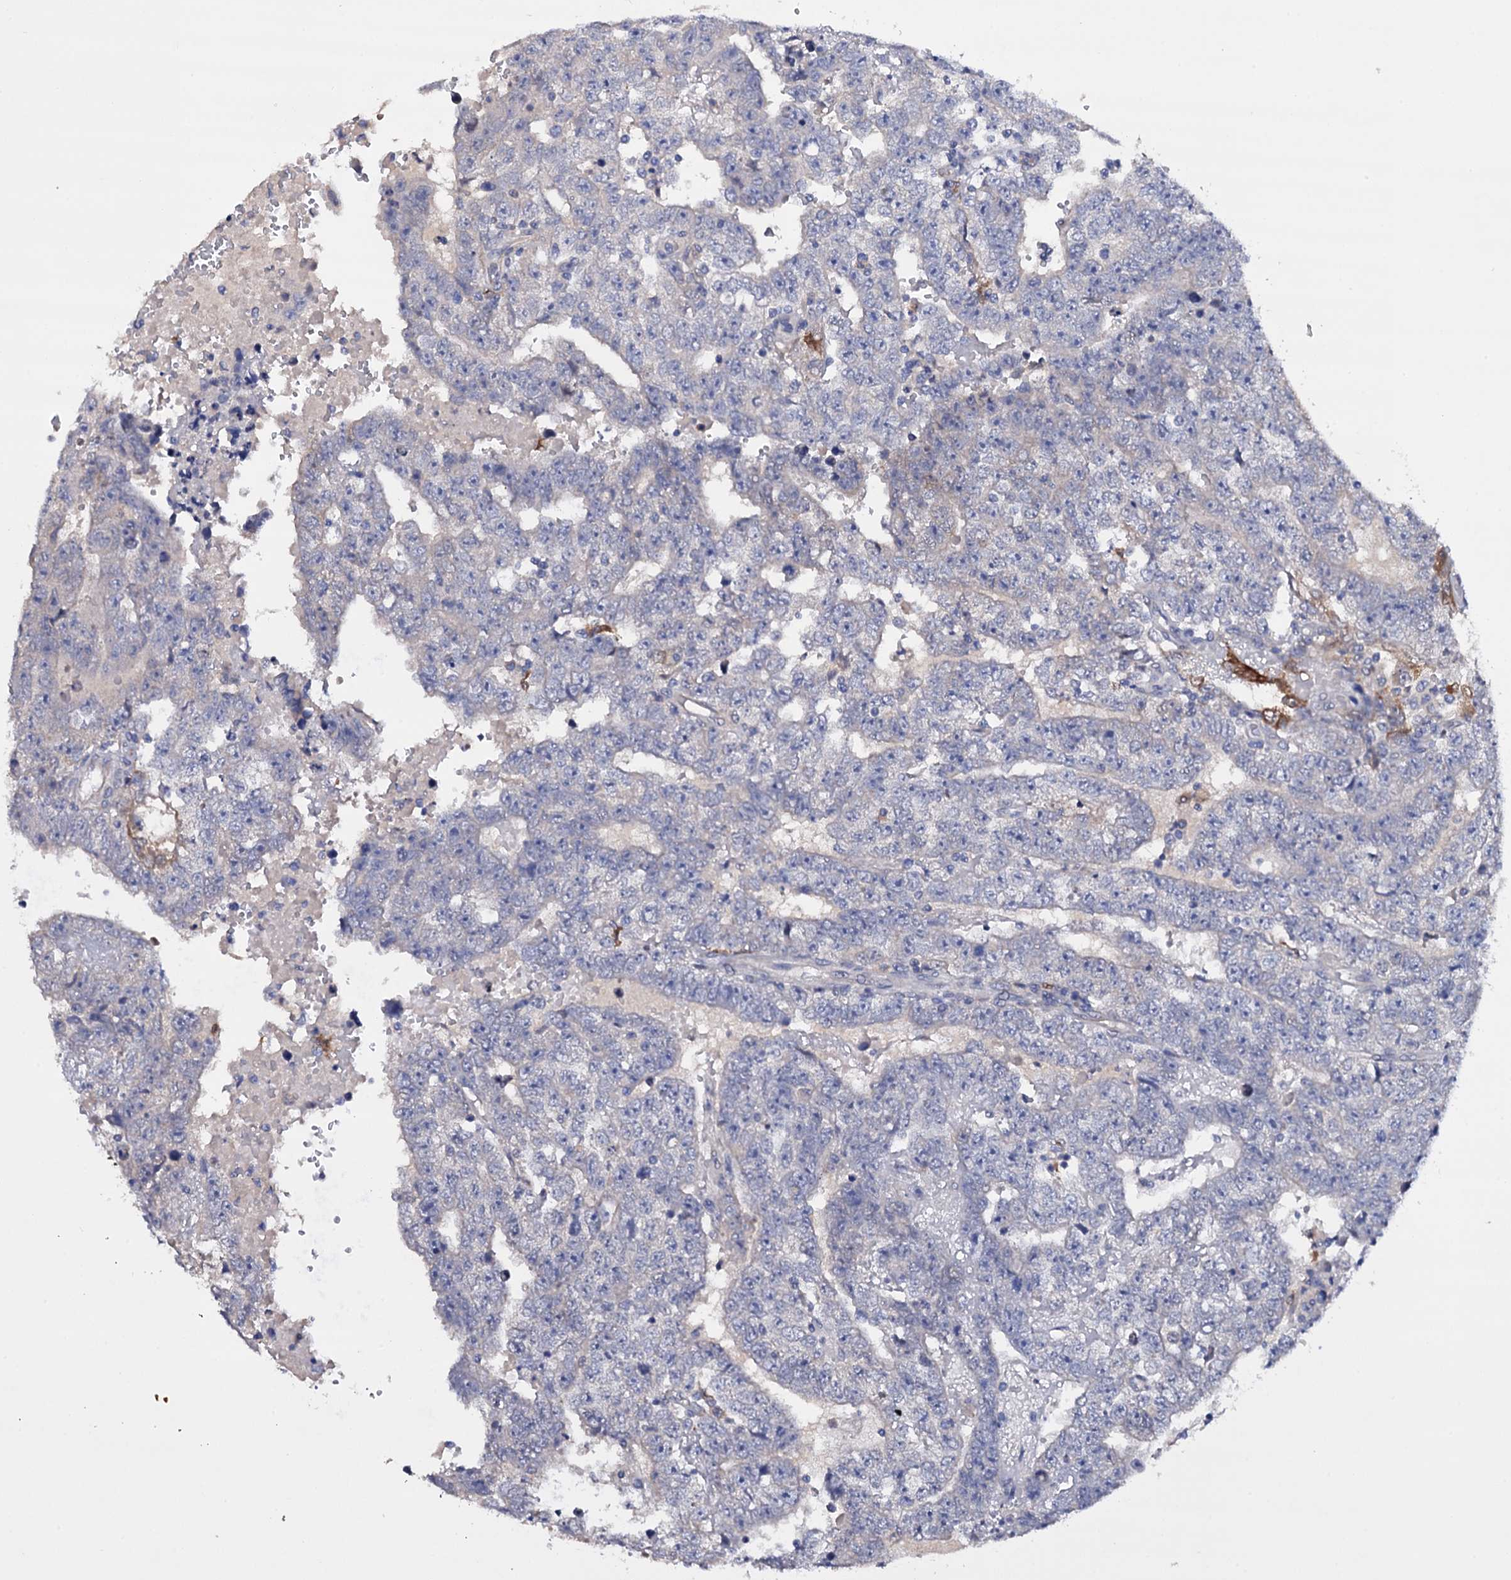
{"staining": {"intensity": "negative", "quantity": "none", "location": "none"}, "tissue": "testis cancer", "cell_type": "Tumor cells", "image_type": "cancer", "snomed": [{"axis": "morphology", "description": "Carcinoma, Embryonal, NOS"}, {"axis": "topography", "description": "Testis"}], "caption": "High magnification brightfield microscopy of testis cancer stained with DAB (brown) and counterstained with hematoxylin (blue): tumor cells show no significant expression.", "gene": "BCL2L14", "patient": {"sex": "male", "age": 25}}